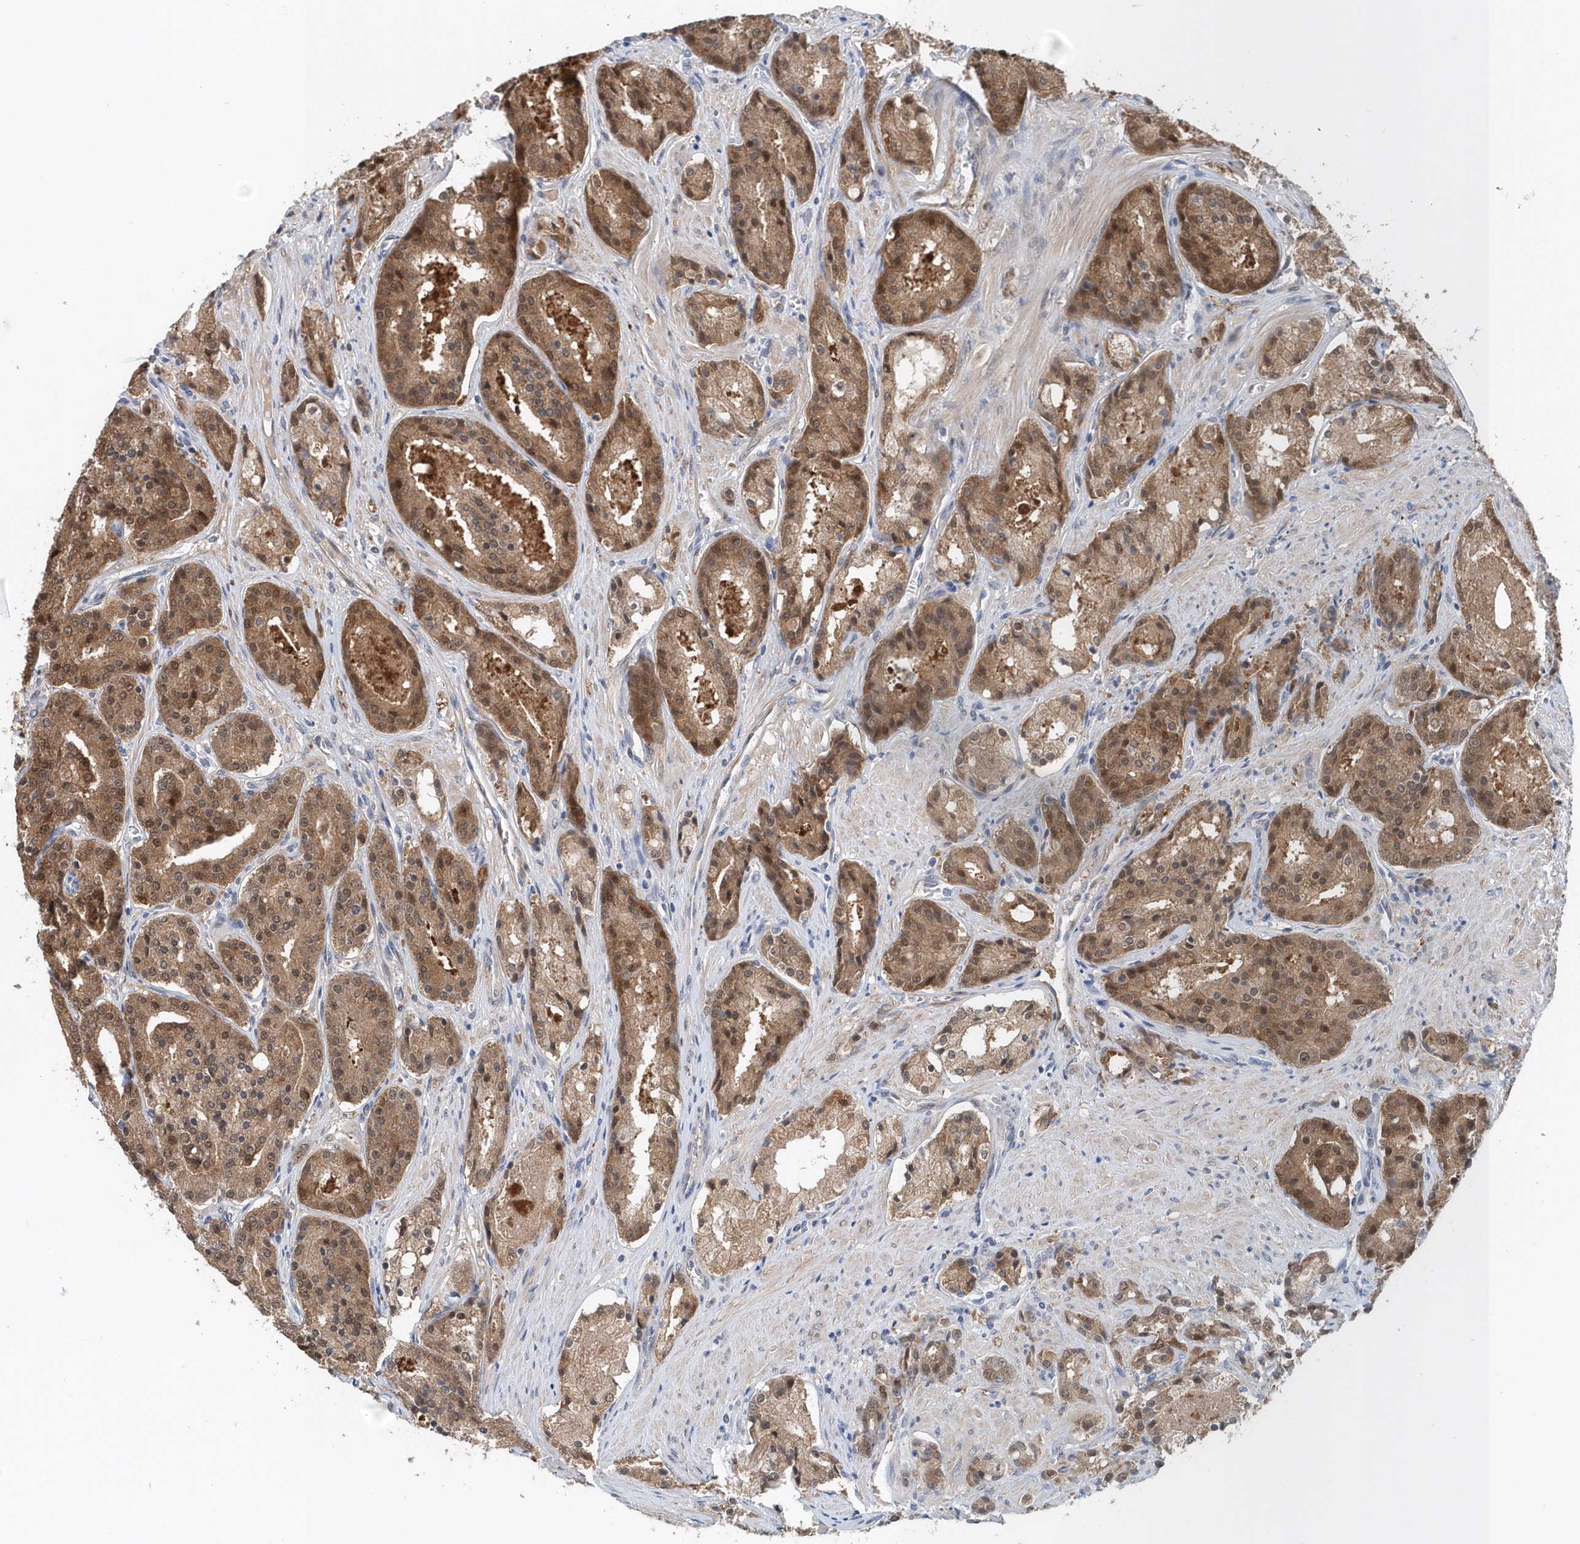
{"staining": {"intensity": "moderate", "quantity": ">75%", "location": "cytoplasmic/membranous,nuclear"}, "tissue": "prostate cancer", "cell_type": "Tumor cells", "image_type": "cancer", "snomed": [{"axis": "morphology", "description": "Adenocarcinoma, High grade"}, {"axis": "topography", "description": "Prostate"}], "caption": "High-power microscopy captured an immunohistochemistry (IHC) histopathology image of prostate cancer (high-grade adenocarcinoma), revealing moderate cytoplasmic/membranous and nuclear expression in about >75% of tumor cells.", "gene": "PFN2", "patient": {"sex": "male", "age": 60}}